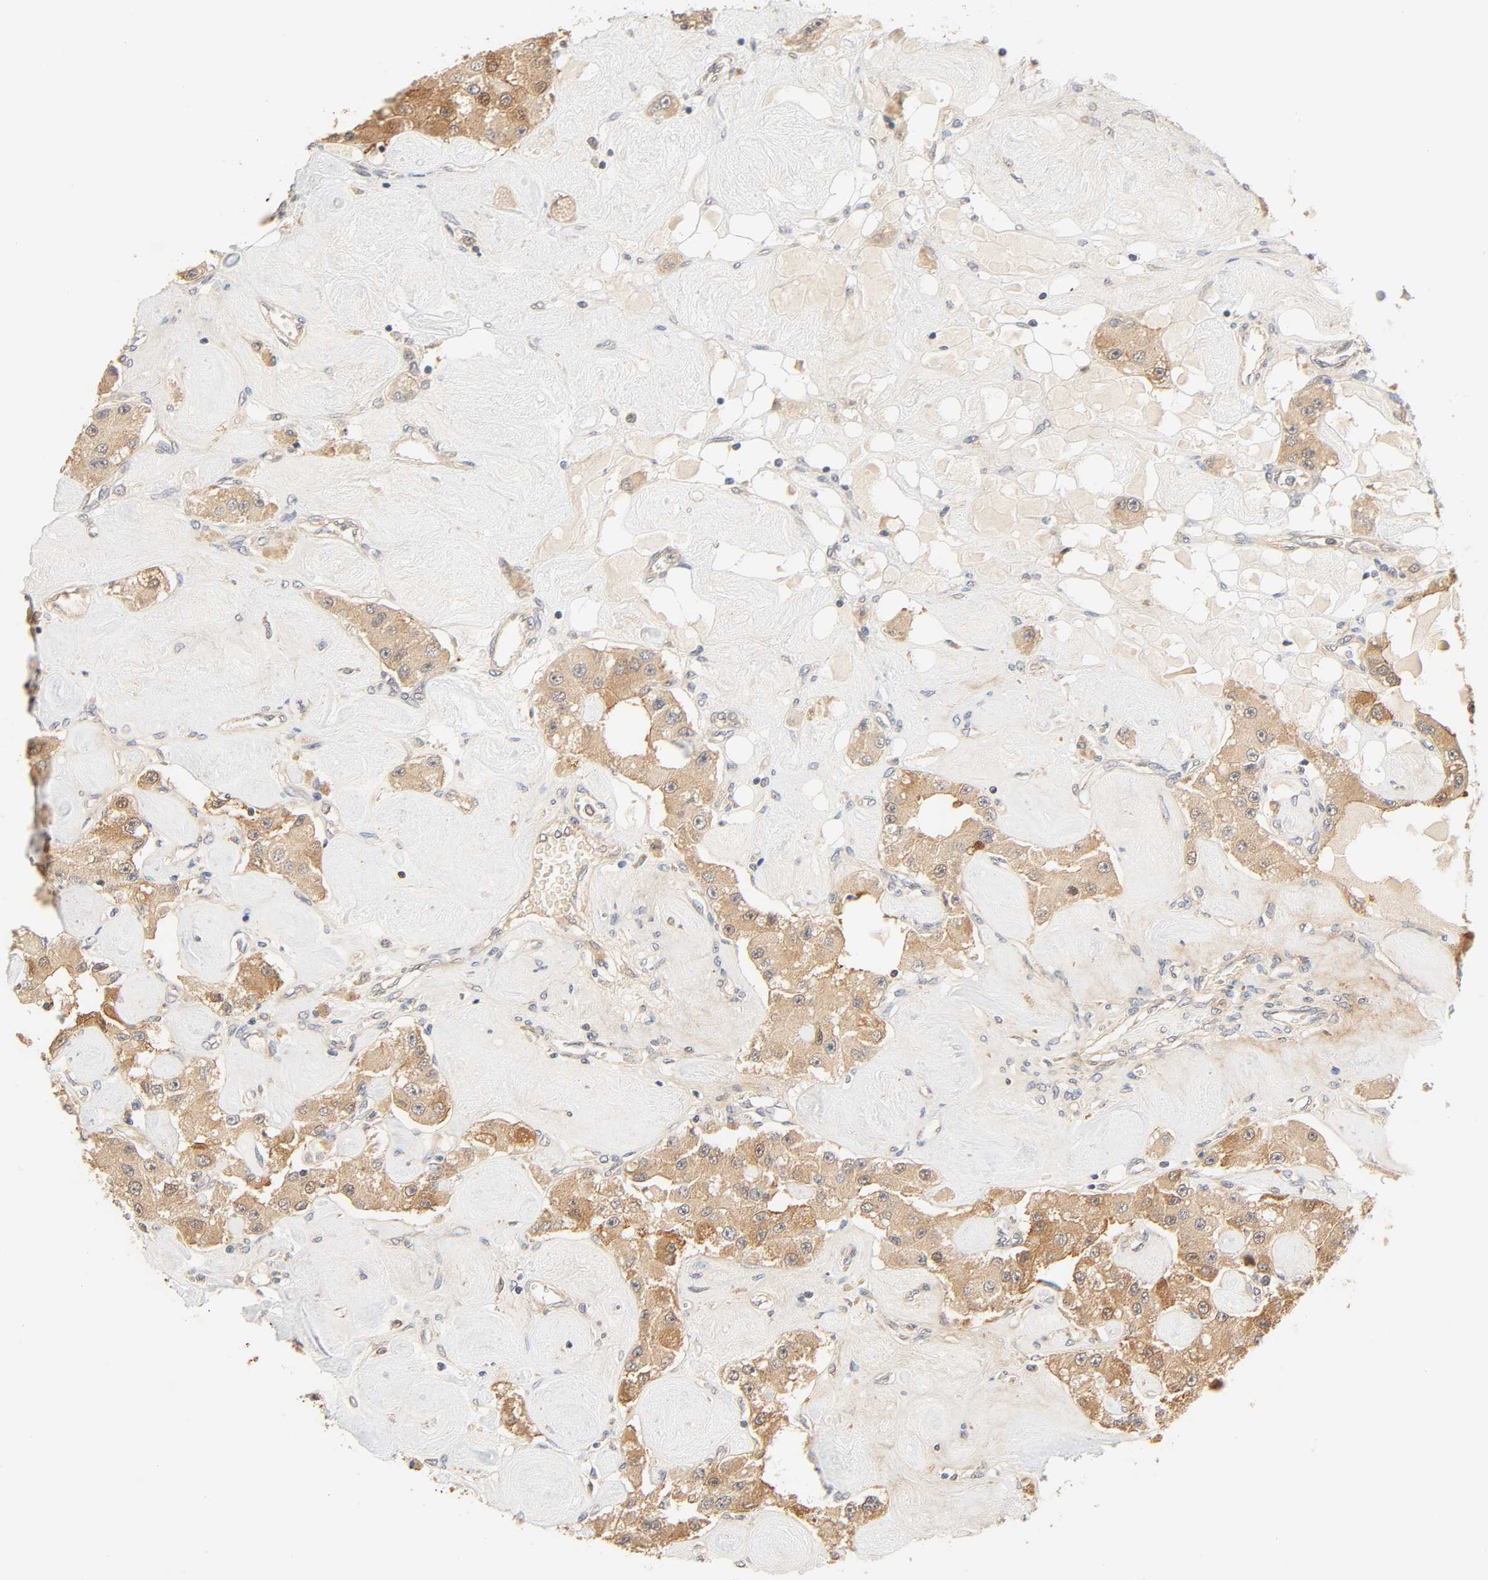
{"staining": {"intensity": "strong", "quantity": ">75%", "location": "cytoplasmic/membranous"}, "tissue": "carcinoid", "cell_type": "Tumor cells", "image_type": "cancer", "snomed": [{"axis": "morphology", "description": "Carcinoid, malignant, NOS"}, {"axis": "topography", "description": "Pancreas"}], "caption": "The photomicrograph demonstrates staining of carcinoid (malignant), revealing strong cytoplasmic/membranous protein staining (brown color) within tumor cells.", "gene": "CACNA1G", "patient": {"sex": "male", "age": 41}}